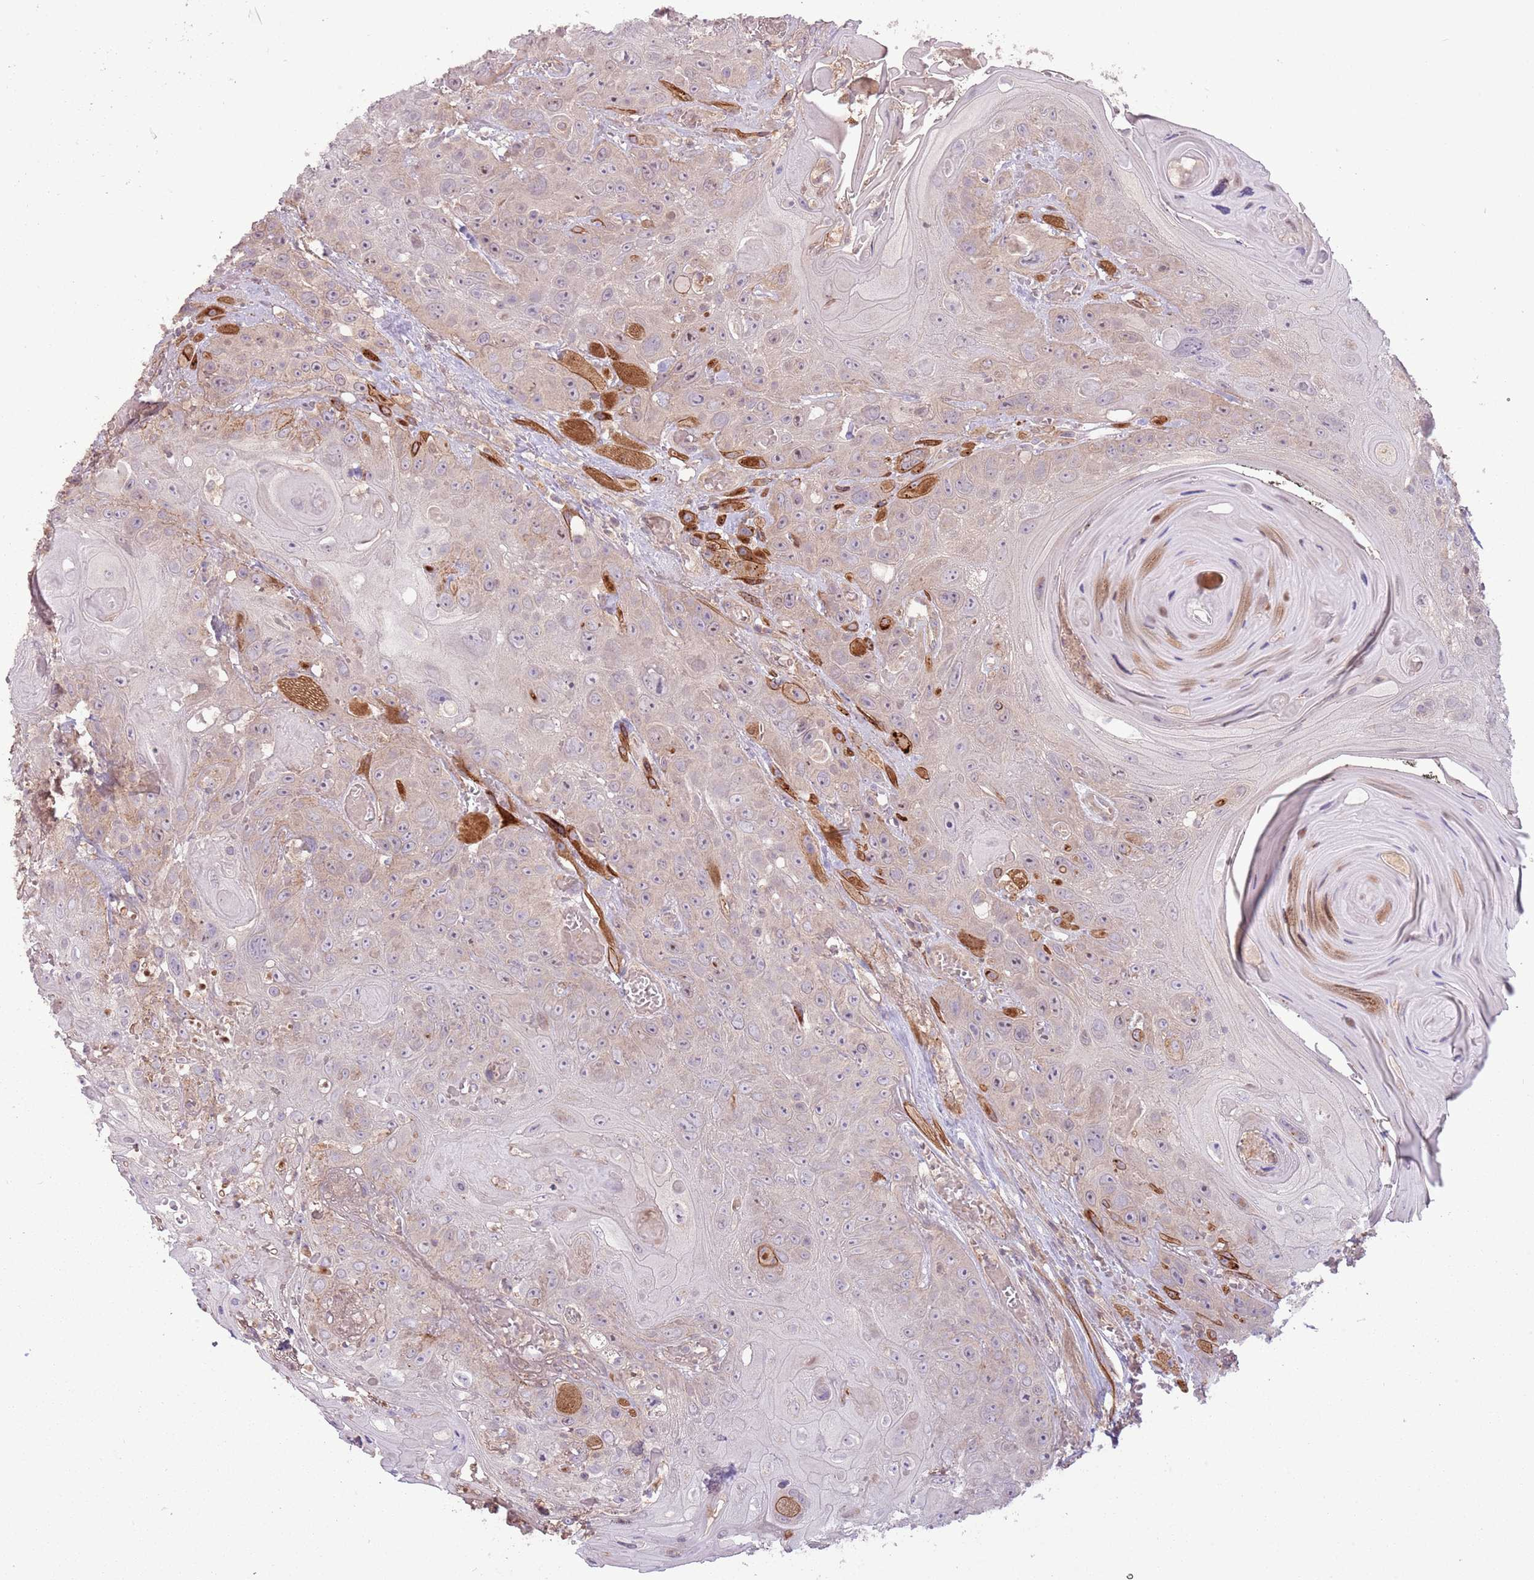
{"staining": {"intensity": "weak", "quantity": "<25%", "location": "cytoplasmic/membranous"}, "tissue": "head and neck cancer", "cell_type": "Tumor cells", "image_type": "cancer", "snomed": [{"axis": "morphology", "description": "Squamous cell carcinoma, NOS"}, {"axis": "topography", "description": "Head-Neck"}], "caption": "A high-resolution photomicrograph shows immunohistochemistry (IHC) staining of head and neck cancer (squamous cell carcinoma), which shows no significant expression in tumor cells. Nuclei are stained in blue.", "gene": "DTD2", "patient": {"sex": "female", "age": 59}}